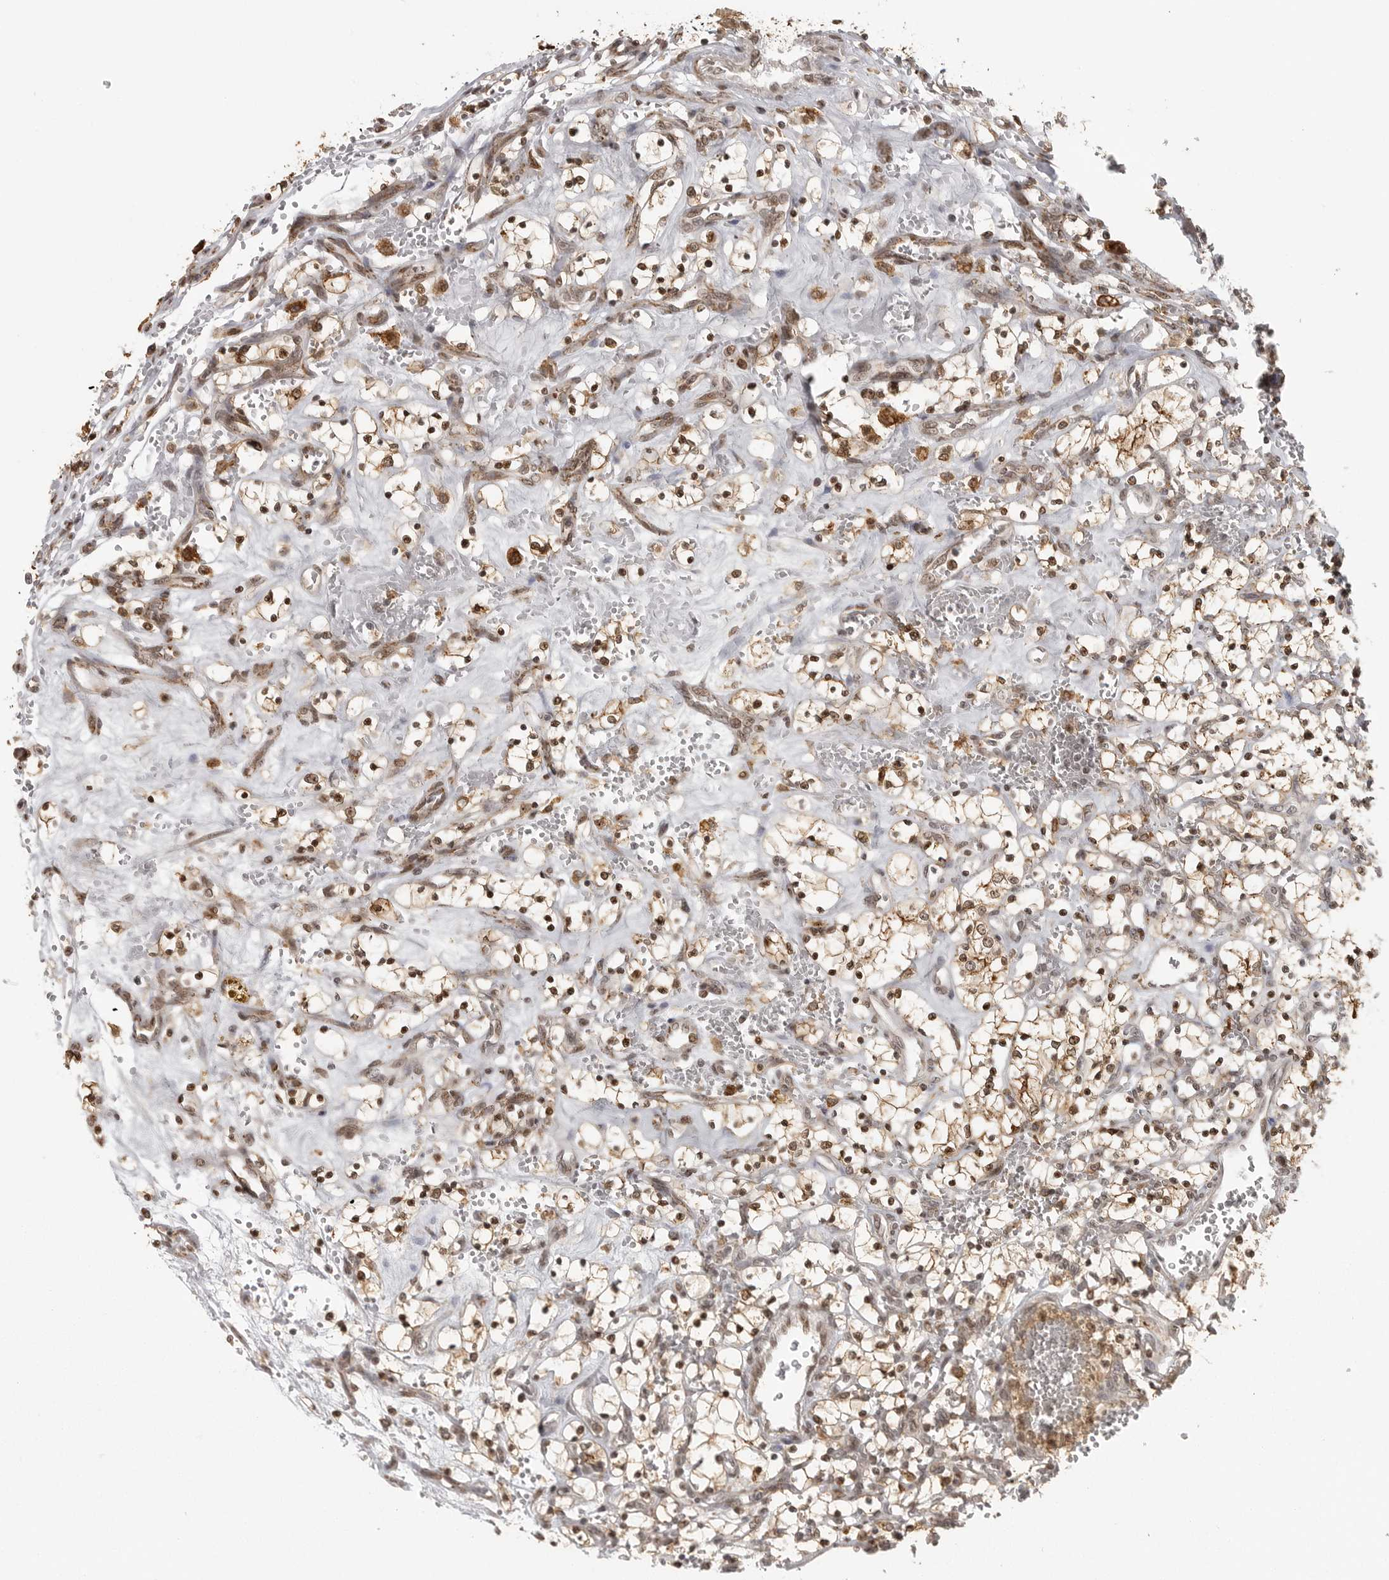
{"staining": {"intensity": "moderate", "quantity": ">75%", "location": "nuclear"}, "tissue": "renal cancer", "cell_type": "Tumor cells", "image_type": "cancer", "snomed": [{"axis": "morphology", "description": "Adenocarcinoma, NOS"}, {"axis": "topography", "description": "Kidney"}], "caption": "Renal cancer tissue reveals moderate nuclear expression in approximately >75% of tumor cells, visualized by immunohistochemistry. (brown staining indicates protein expression, while blue staining denotes nuclei).", "gene": "ISG20L2", "patient": {"sex": "female", "age": 69}}